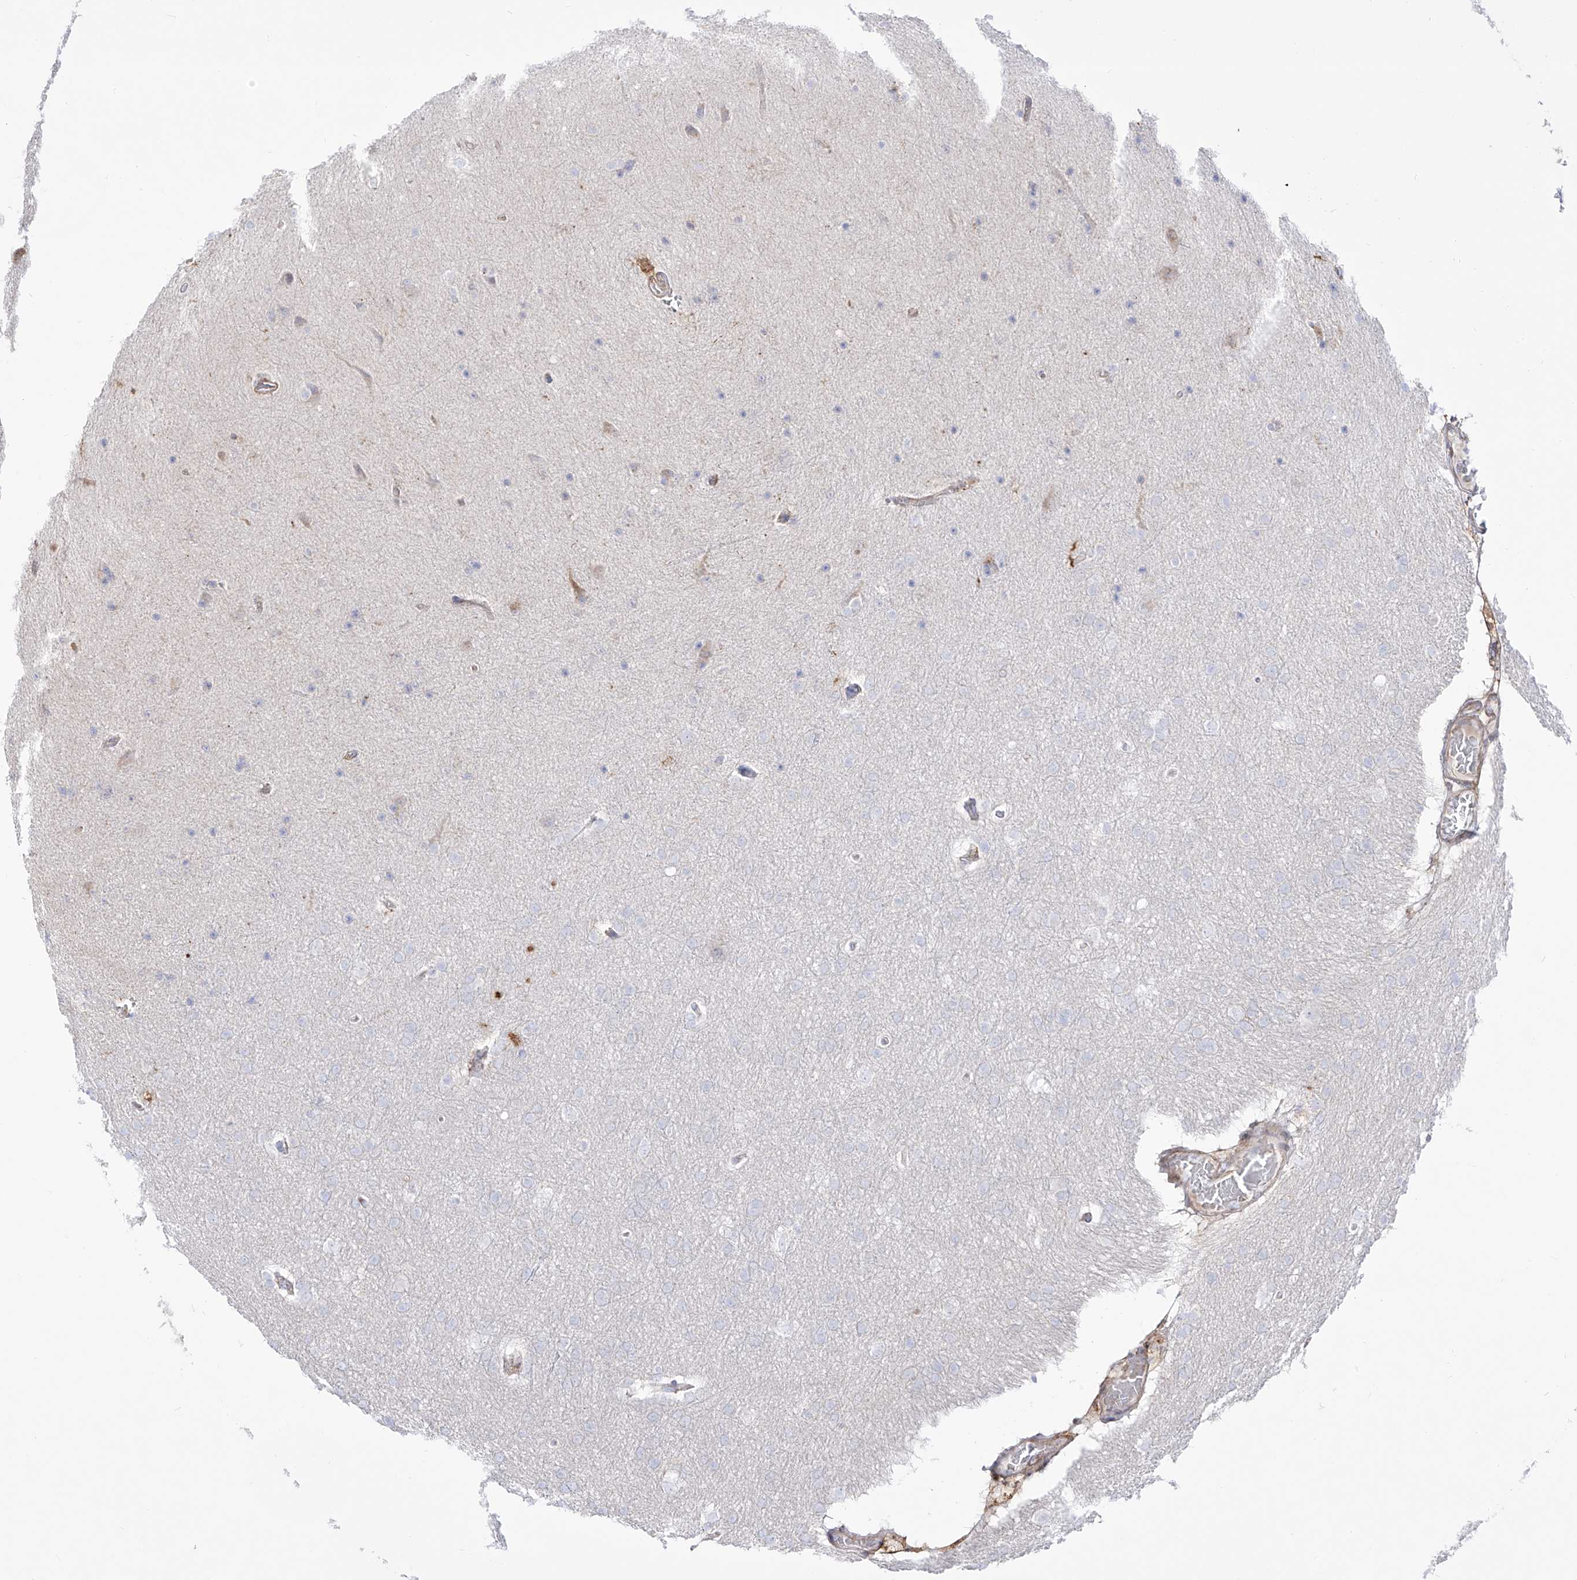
{"staining": {"intensity": "negative", "quantity": "none", "location": "none"}, "tissue": "glioma", "cell_type": "Tumor cells", "image_type": "cancer", "snomed": [{"axis": "morphology", "description": "Glioma, malignant, Low grade"}, {"axis": "topography", "description": "Brain"}], "caption": "High power microscopy image of an IHC histopathology image of low-grade glioma (malignant), revealing no significant staining in tumor cells.", "gene": "ZGRF1", "patient": {"sex": "female", "age": 37}}